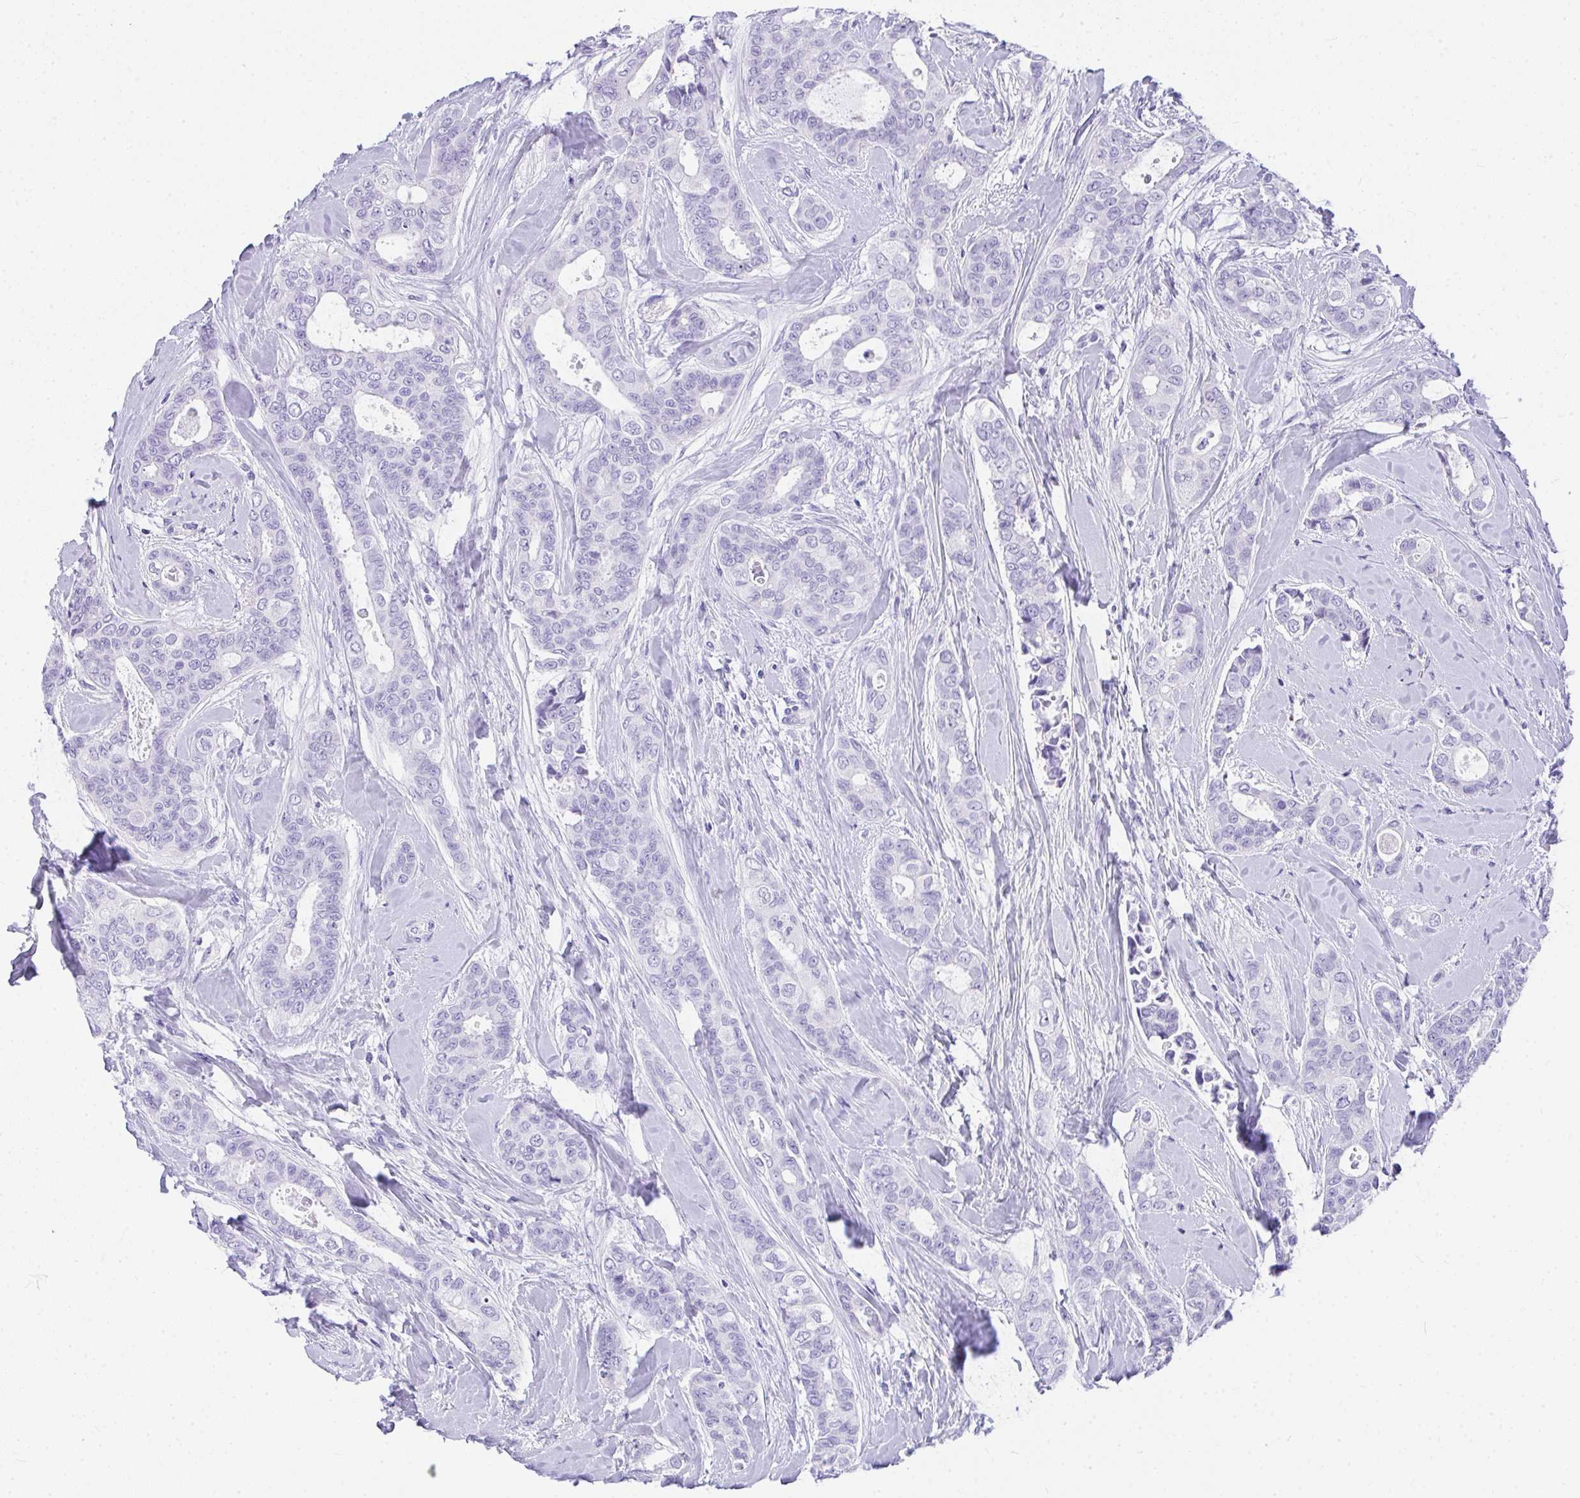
{"staining": {"intensity": "negative", "quantity": "none", "location": "none"}, "tissue": "breast cancer", "cell_type": "Tumor cells", "image_type": "cancer", "snomed": [{"axis": "morphology", "description": "Duct carcinoma"}, {"axis": "topography", "description": "Breast"}], "caption": "A micrograph of infiltrating ductal carcinoma (breast) stained for a protein demonstrates no brown staining in tumor cells.", "gene": "AVIL", "patient": {"sex": "female", "age": 45}}